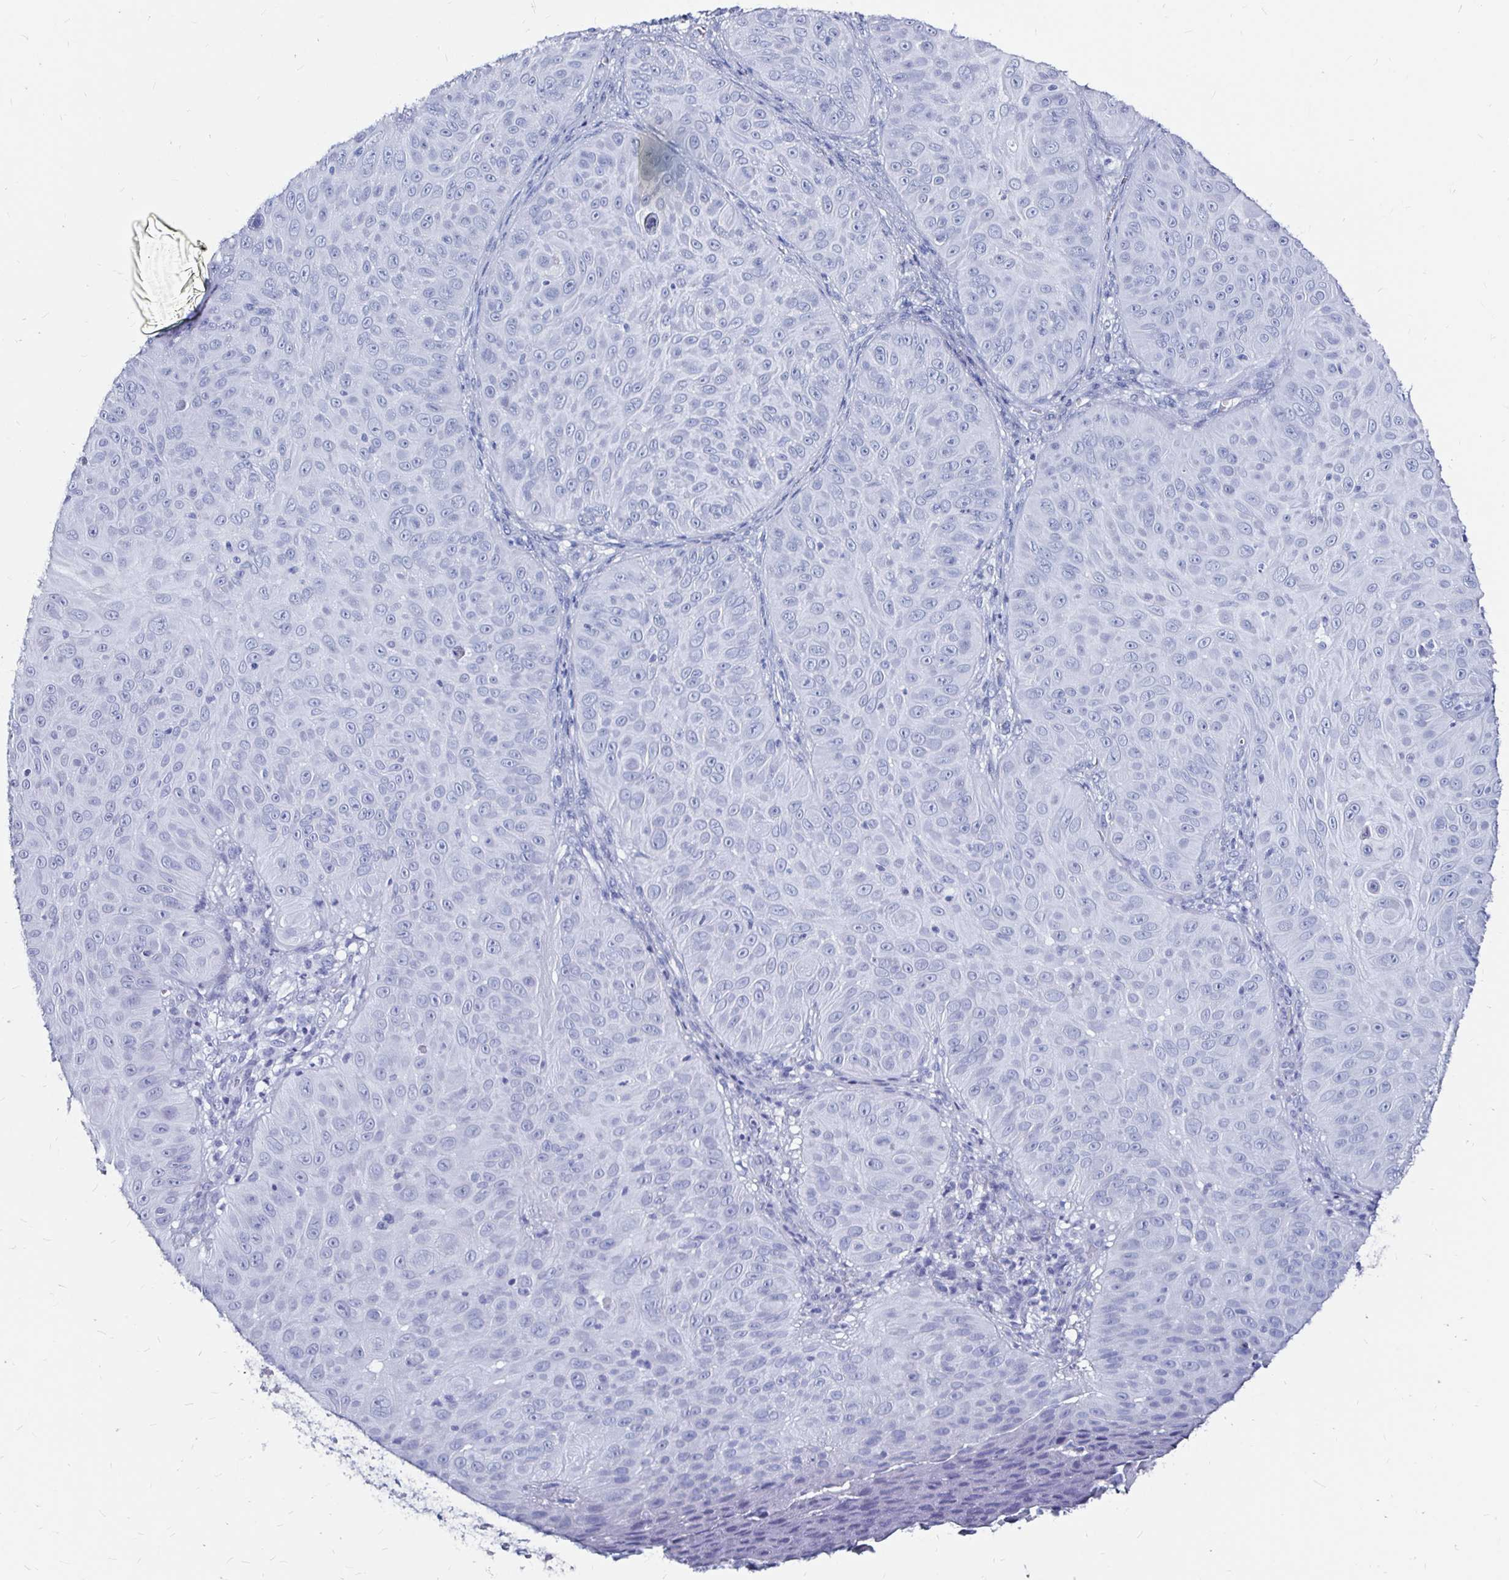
{"staining": {"intensity": "negative", "quantity": "none", "location": "none"}, "tissue": "skin cancer", "cell_type": "Tumor cells", "image_type": "cancer", "snomed": [{"axis": "morphology", "description": "Squamous cell carcinoma, NOS"}, {"axis": "topography", "description": "Skin"}], "caption": "A high-resolution micrograph shows immunohistochemistry (IHC) staining of skin cancer (squamous cell carcinoma), which demonstrates no significant expression in tumor cells.", "gene": "LUZP4", "patient": {"sex": "male", "age": 82}}